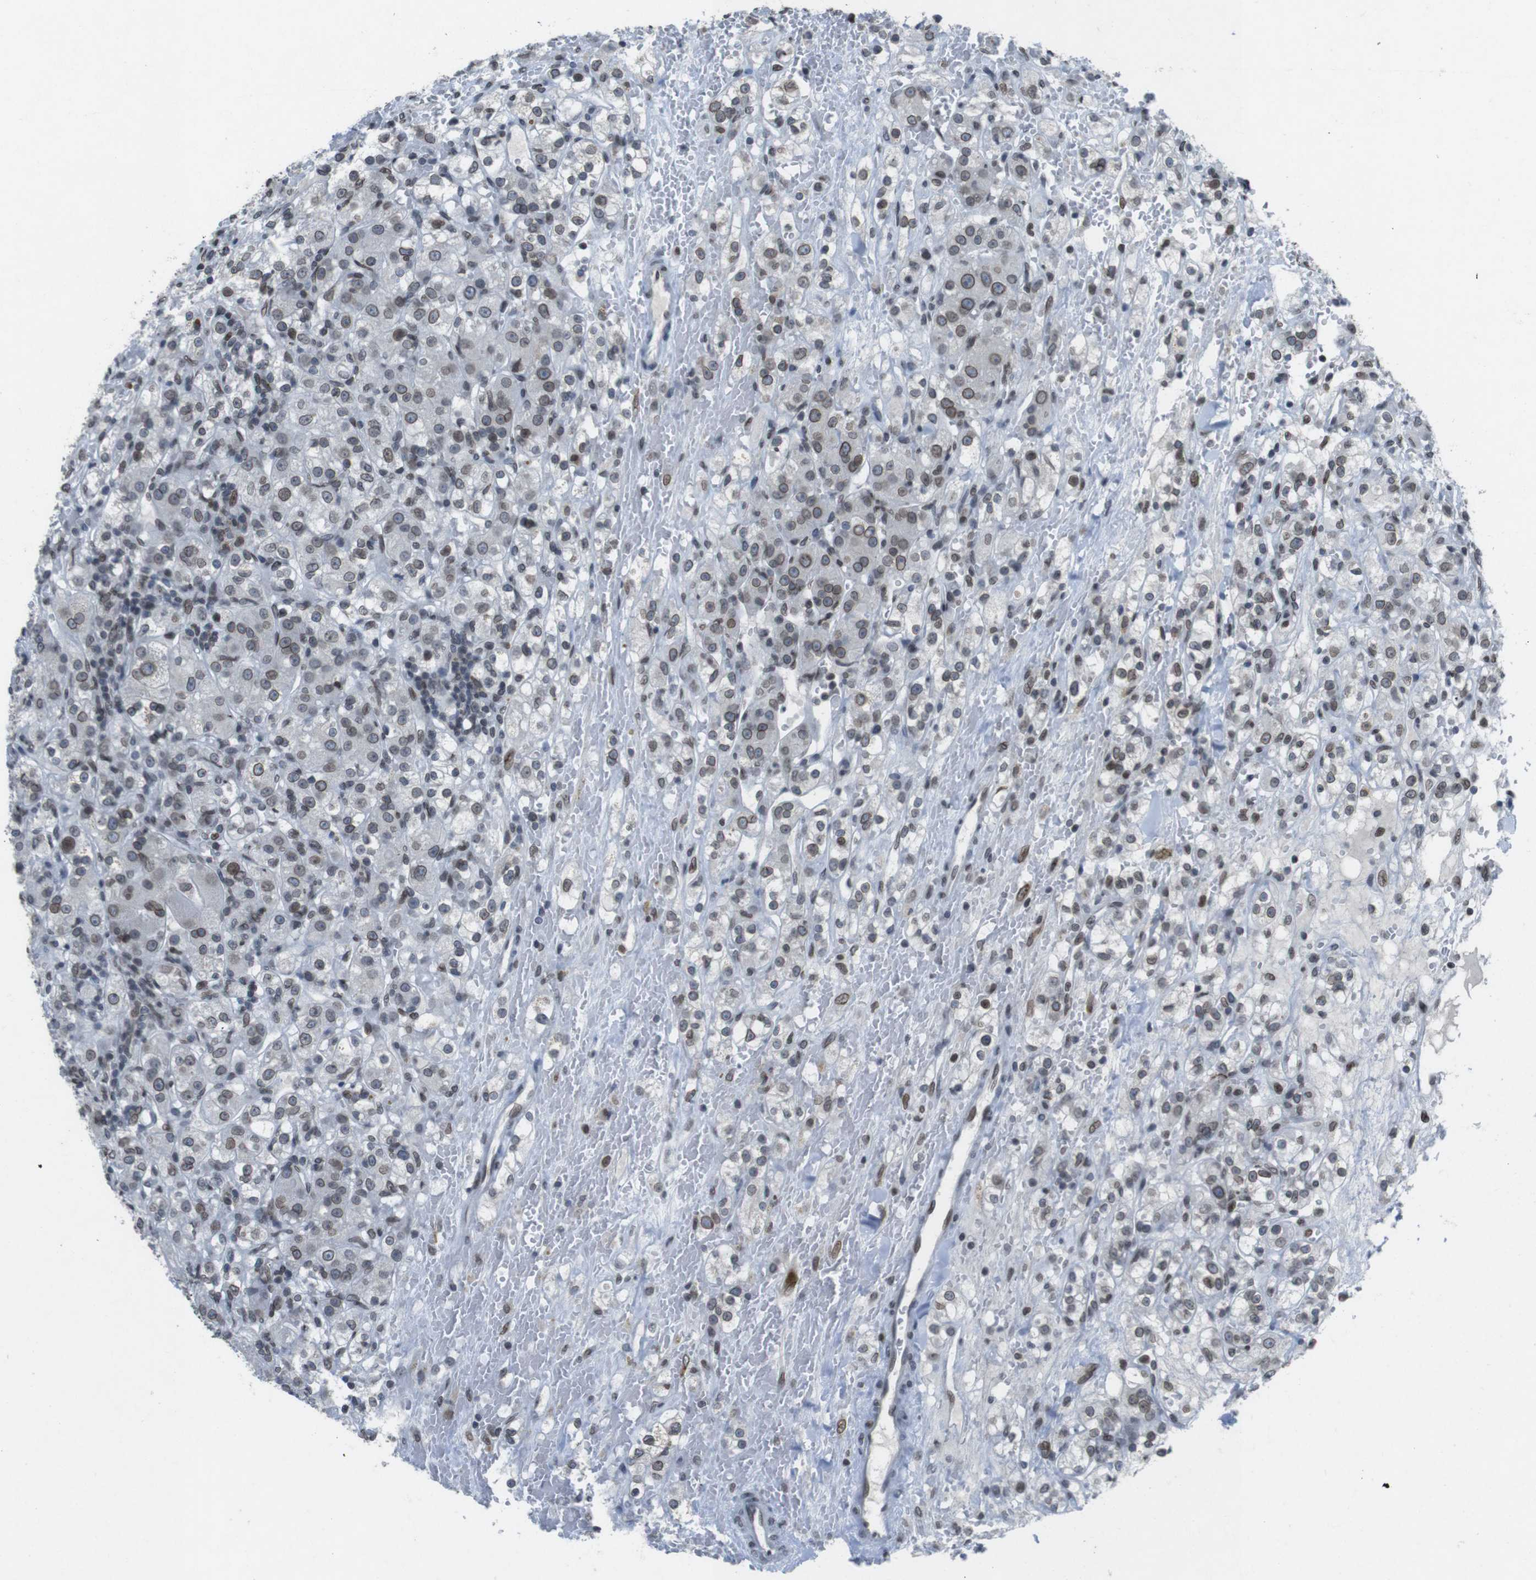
{"staining": {"intensity": "weak", "quantity": ">75%", "location": "cytoplasmic/membranous,nuclear"}, "tissue": "renal cancer", "cell_type": "Tumor cells", "image_type": "cancer", "snomed": [{"axis": "morphology", "description": "Normal tissue, NOS"}, {"axis": "morphology", "description": "Adenocarcinoma, NOS"}, {"axis": "topography", "description": "Kidney"}], "caption": "Immunohistochemistry (IHC) (DAB (3,3'-diaminobenzidine)) staining of human renal cancer (adenocarcinoma) displays weak cytoplasmic/membranous and nuclear protein staining in about >75% of tumor cells.", "gene": "MAD1L1", "patient": {"sex": "male", "age": 61}}